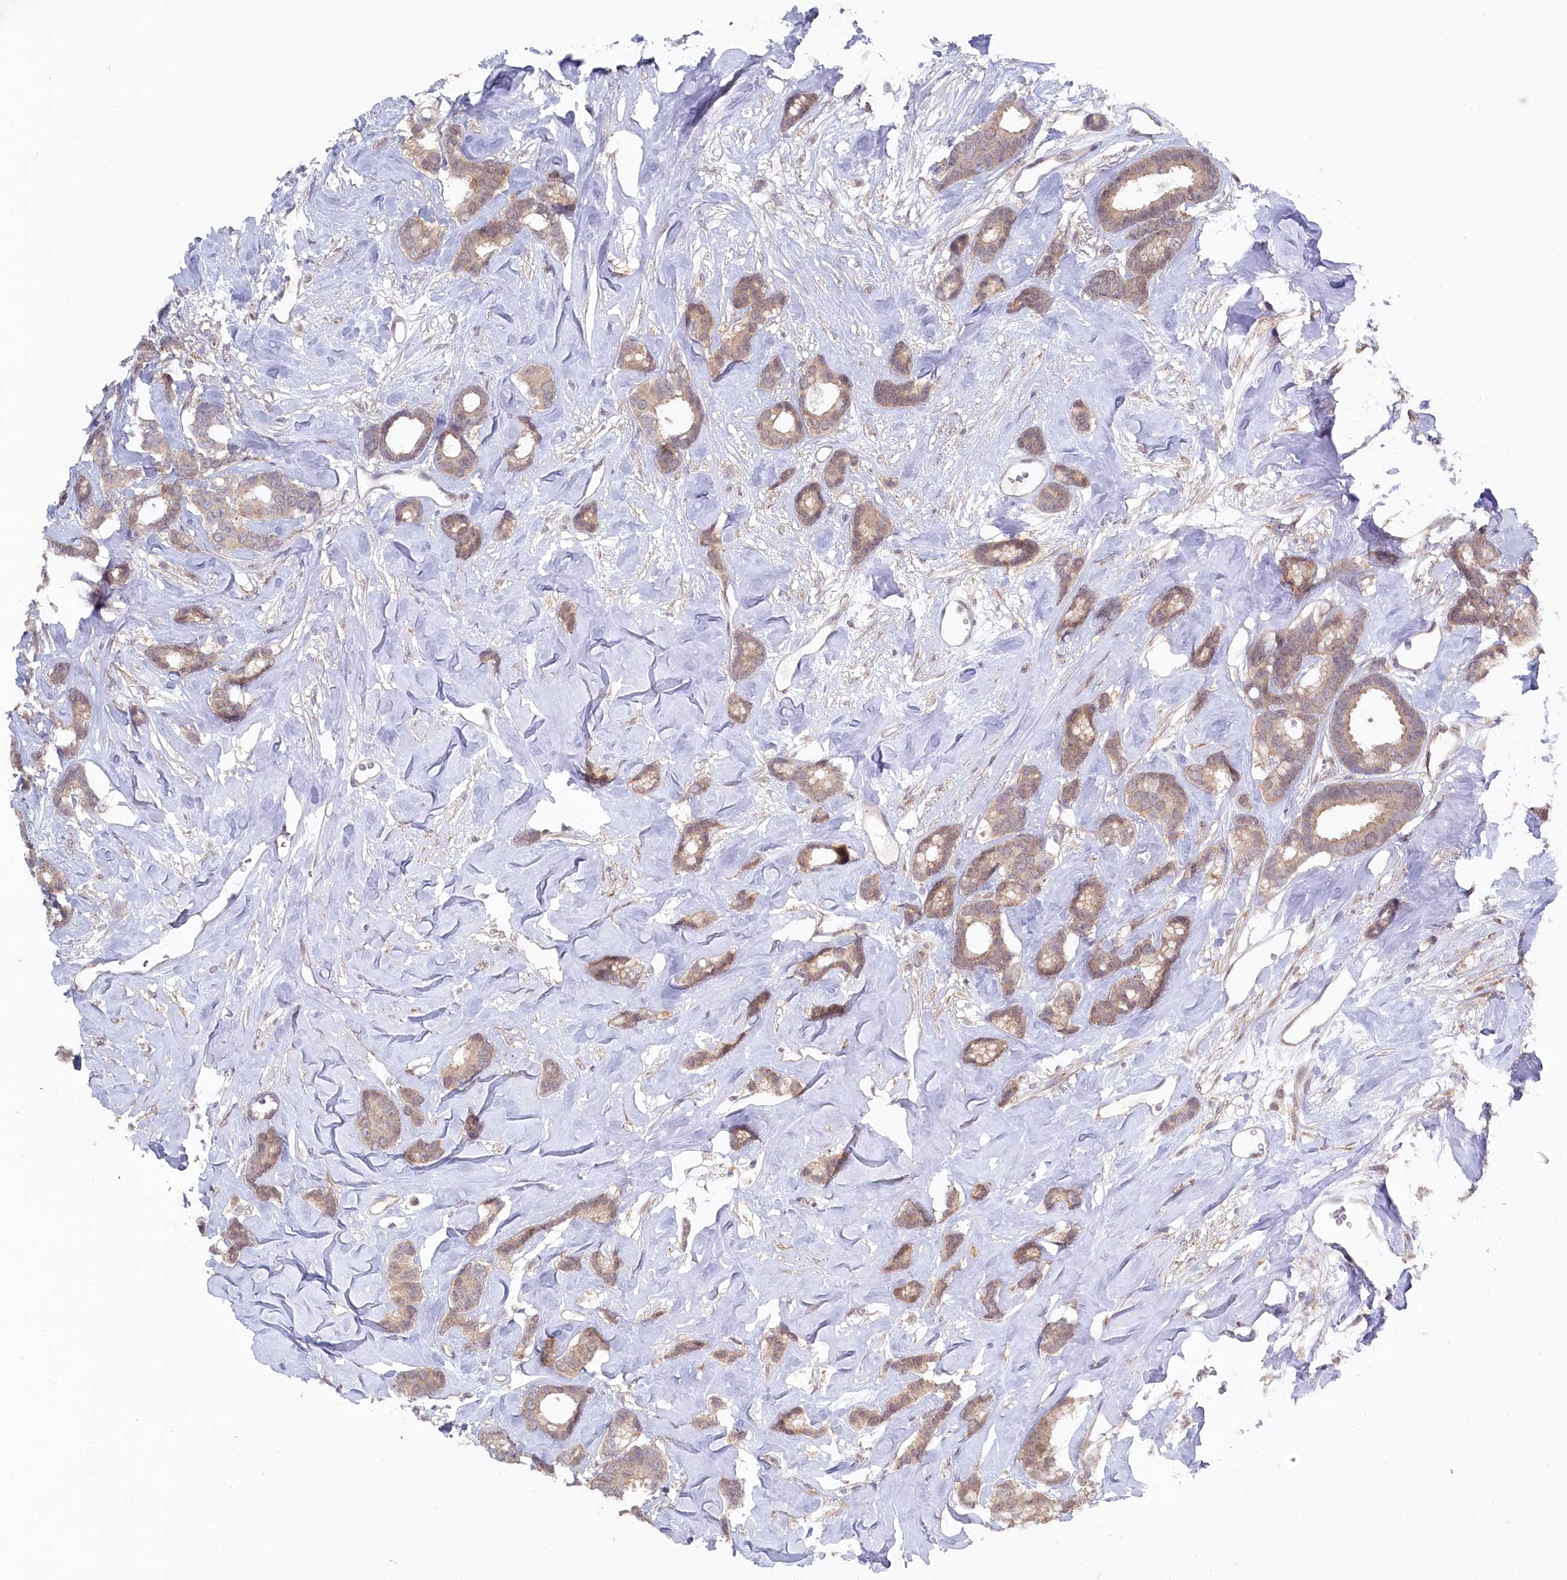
{"staining": {"intensity": "weak", "quantity": ">75%", "location": "cytoplasmic/membranous"}, "tissue": "breast cancer", "cell_type": "Tumor cells", "image_type": "cancer", "snomed": [{"axis": "morphology", "description": "Duct carcinoma"}, {"axis": "topography", "description": "Breast"}], "caption": "Human breast cancer (infiltrating ductal carcinoma) stained with a brown dye demonstrates weak cytoplasmic/membranous positive staining in about >75% of tumor cells.", "gene": "AAMDC", "patient": {"sex": "female", "age": 87}}